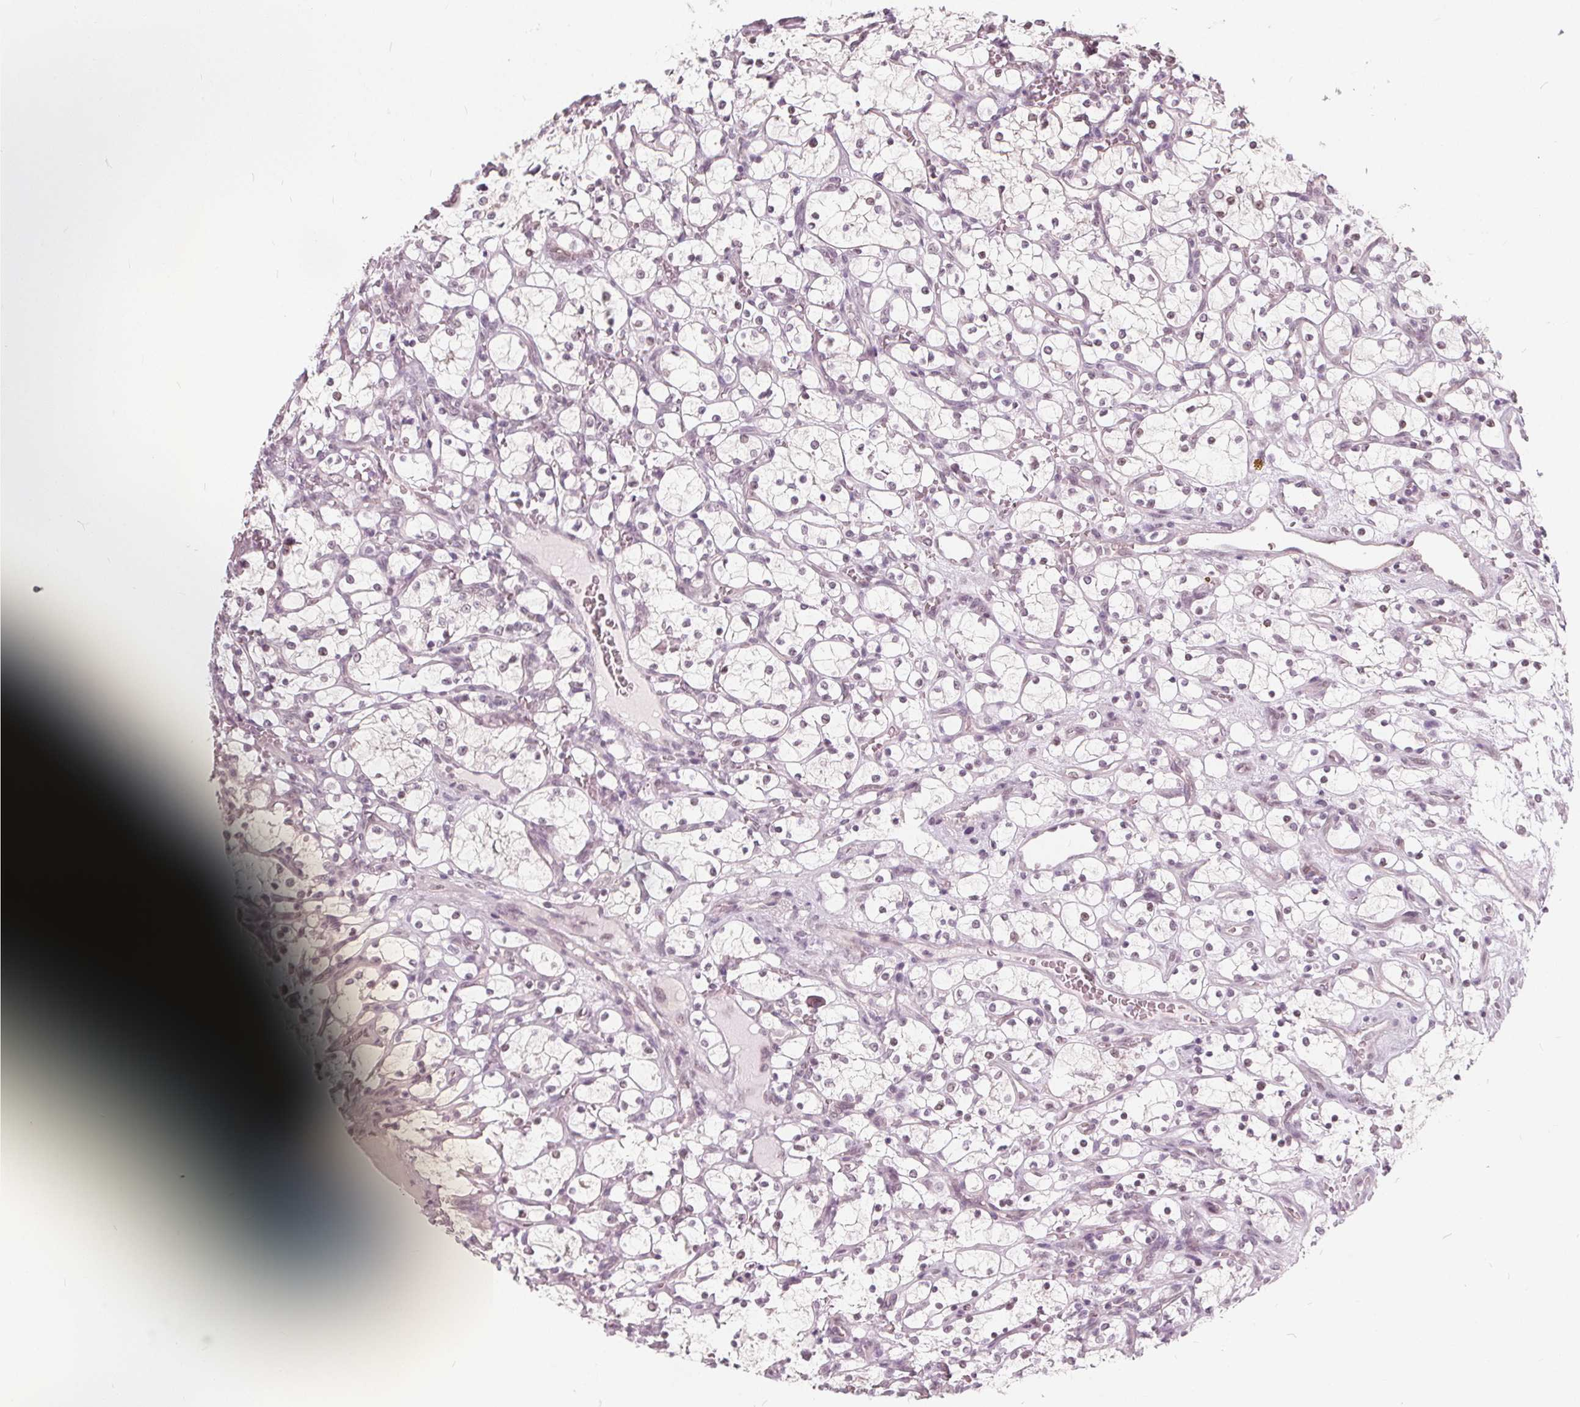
{"staining": {"intensity": "negative", "quantity": "none", "location": "none"}, "tissue": "renal cancer", "cell_type": "Tumor cells", "image_type": "cancer", "snomed": [{"axis": "morphology", "description": "Adenocarcinoma, NOS"}, {"axis": "topography", "description": "Kidney"}], "caption": "Adenocarcinoma (renal) was stained to show a protein in brown. There is no significant expression in tumor cells. Brightfield microscopy of immunohistochemistry (IHC) stained with DAB (brown) and hematoxylin (blue), captured at high magnification.", "gene": "NUP210L", "patient": {"sex": "female", "age": 69}}